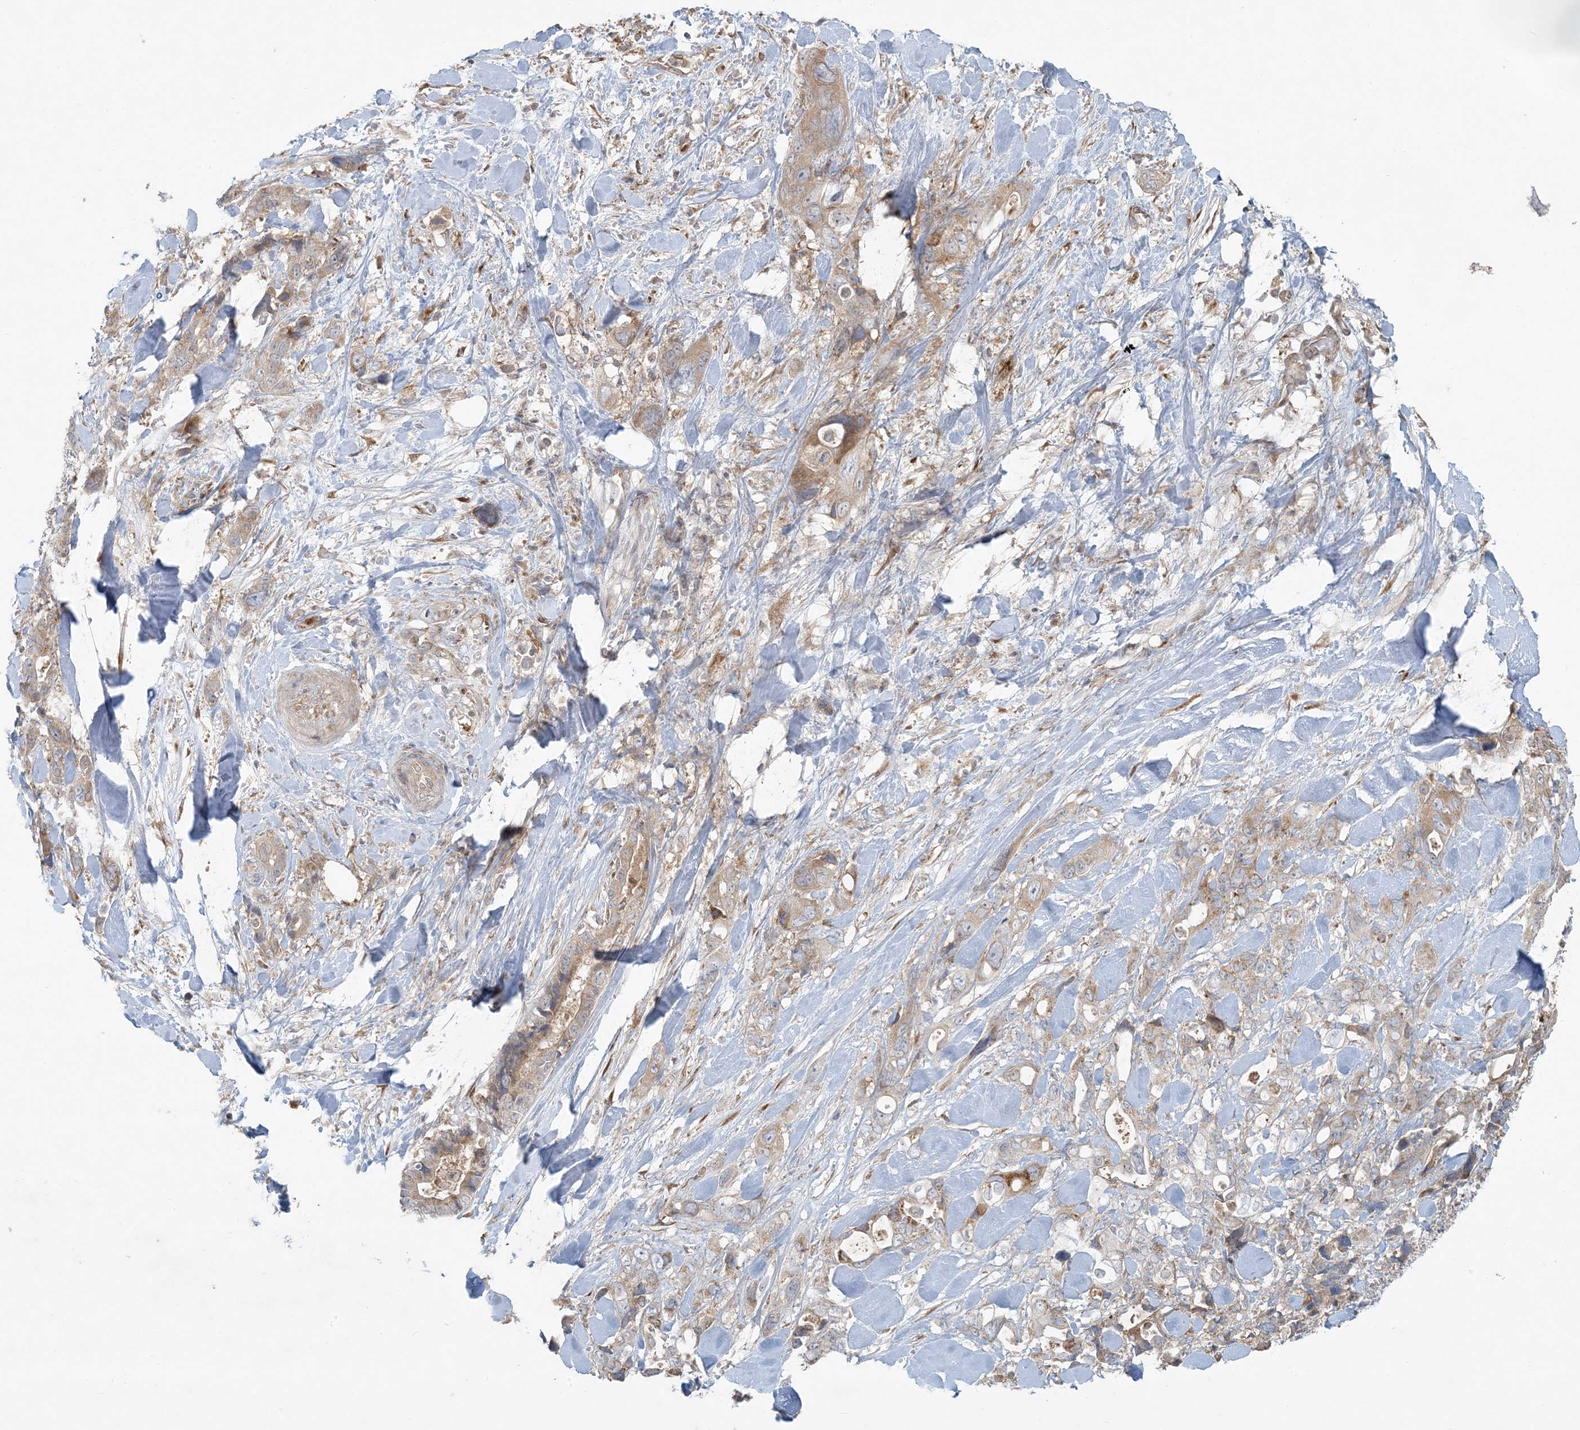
{"staining": {"intensity": "weak", "quantity": ">75%", "location": "cytoplasmic/membranous"}, "tissue": "pancreatic cancer", "cell_type": "Tumor cells", "image_type": "cancer", "snomed": [{"axis": "morphology", "description": "Adenocarcinoma, NOS"}, {"axis": "topography", "description": "Pancreas"}], "caption": "Weak cytoplasmic/membranous protein staining is present in about >75% of tumor cells in pancreatic adenocarcinoma.", "gene": "ZNF263", "patient": {"sex": "male", "age": 46}}